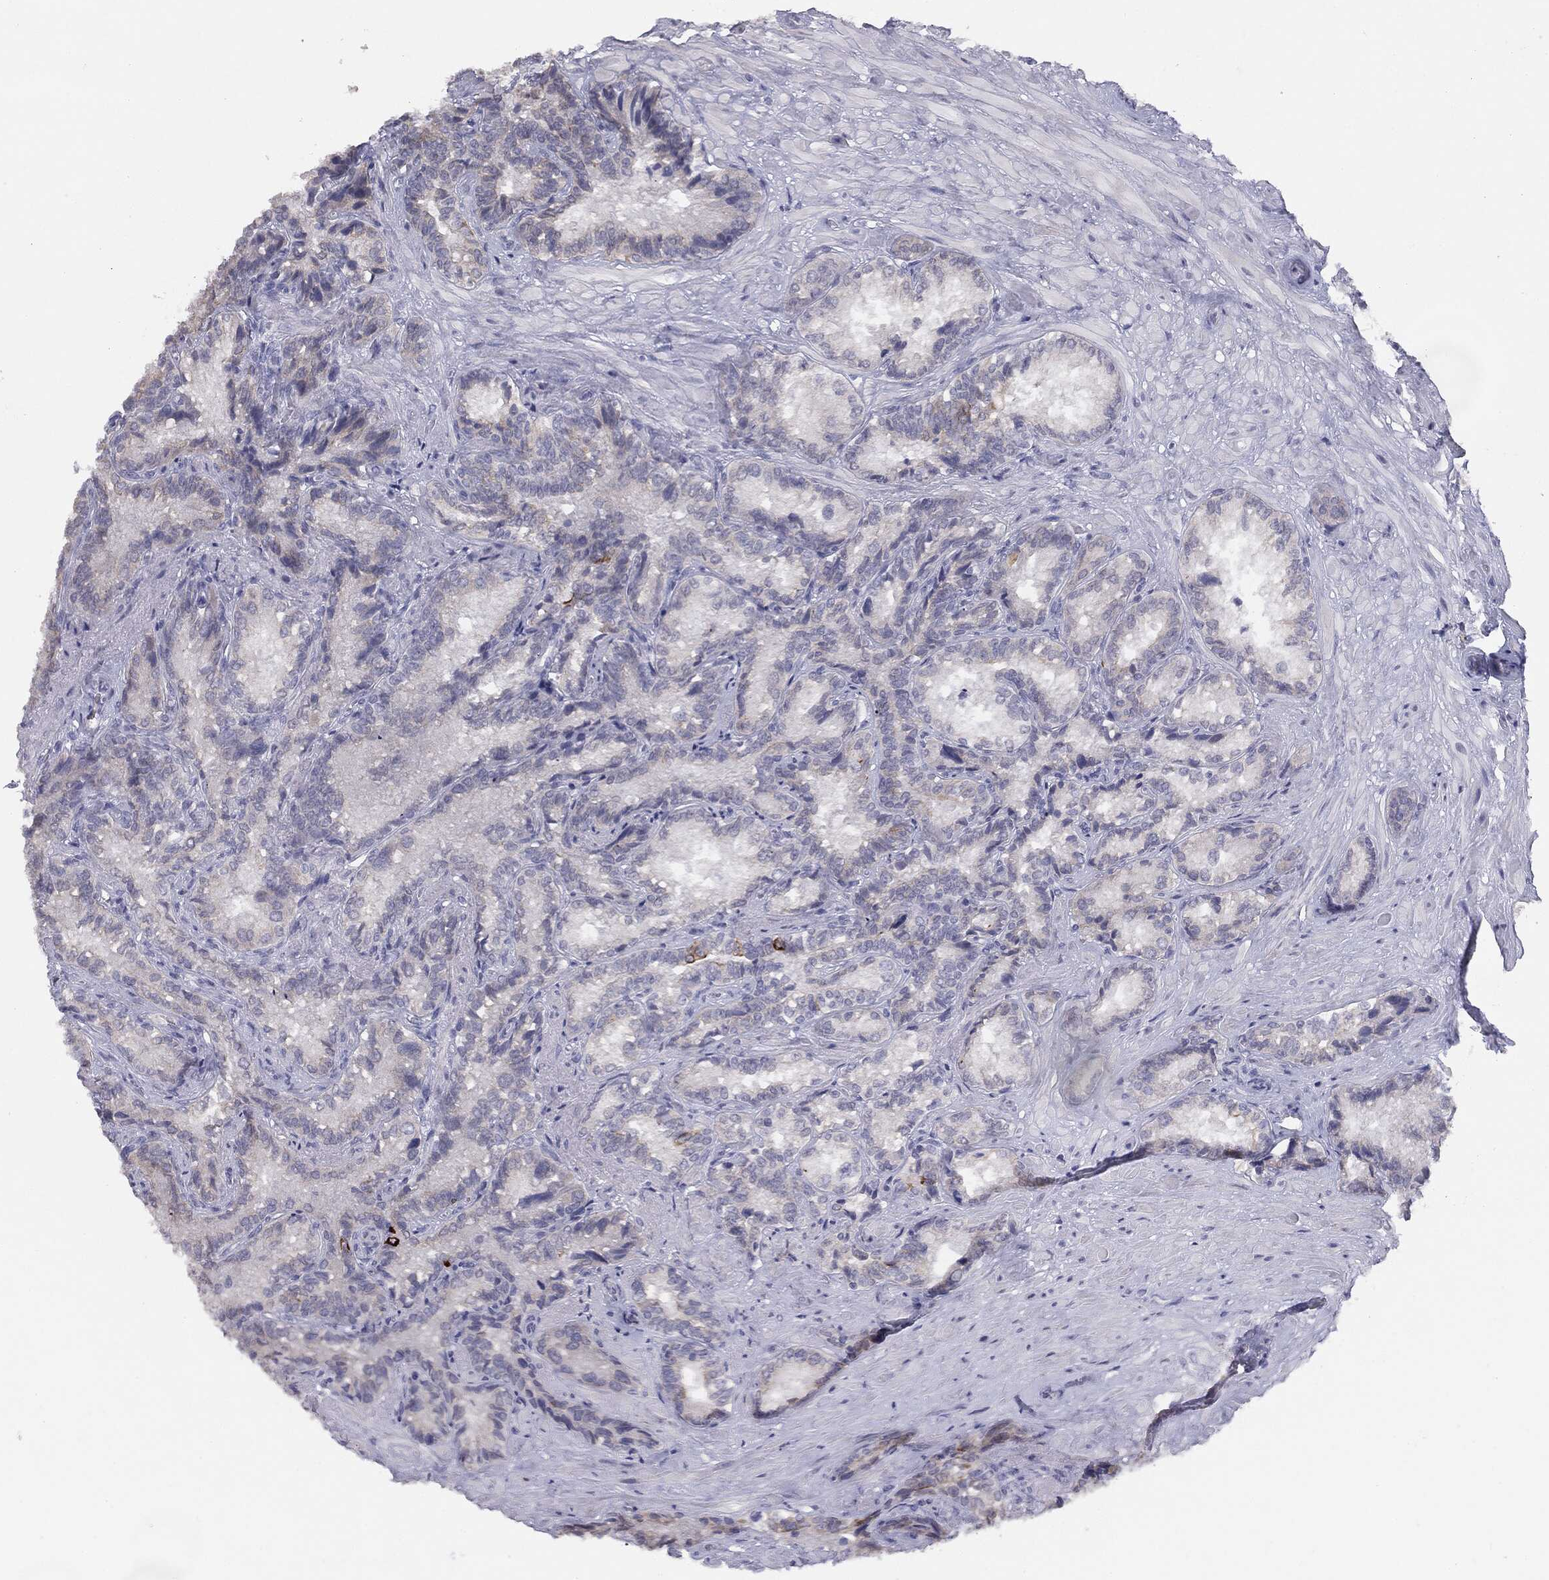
{"staining": {"intensity": "strong", "quantity": "<25%", "location": "cytoplasmic/membranous"}, "tissue": "seminal vesicle", "cell_type": "Glandular cells", "image_type": "normal", "snomed": [{"axis": "morphology", "description": "Normal tissue, NOS"}, {"axis": "topography", "description": "Seminal veicle"}], "caption": "Immunohistochemical staining of benign seminal vesicle demonstrates <25% levels of strong cytoplasmic/membranous protein positivity in approximately <25% of glandular cells. The staining was performed using DAB, with brown indicating positive protein expression. Nuclei are stained blue with hematoxylin.", "gene": "MUC1", "patient": {"sex": "male", "age": 68}}